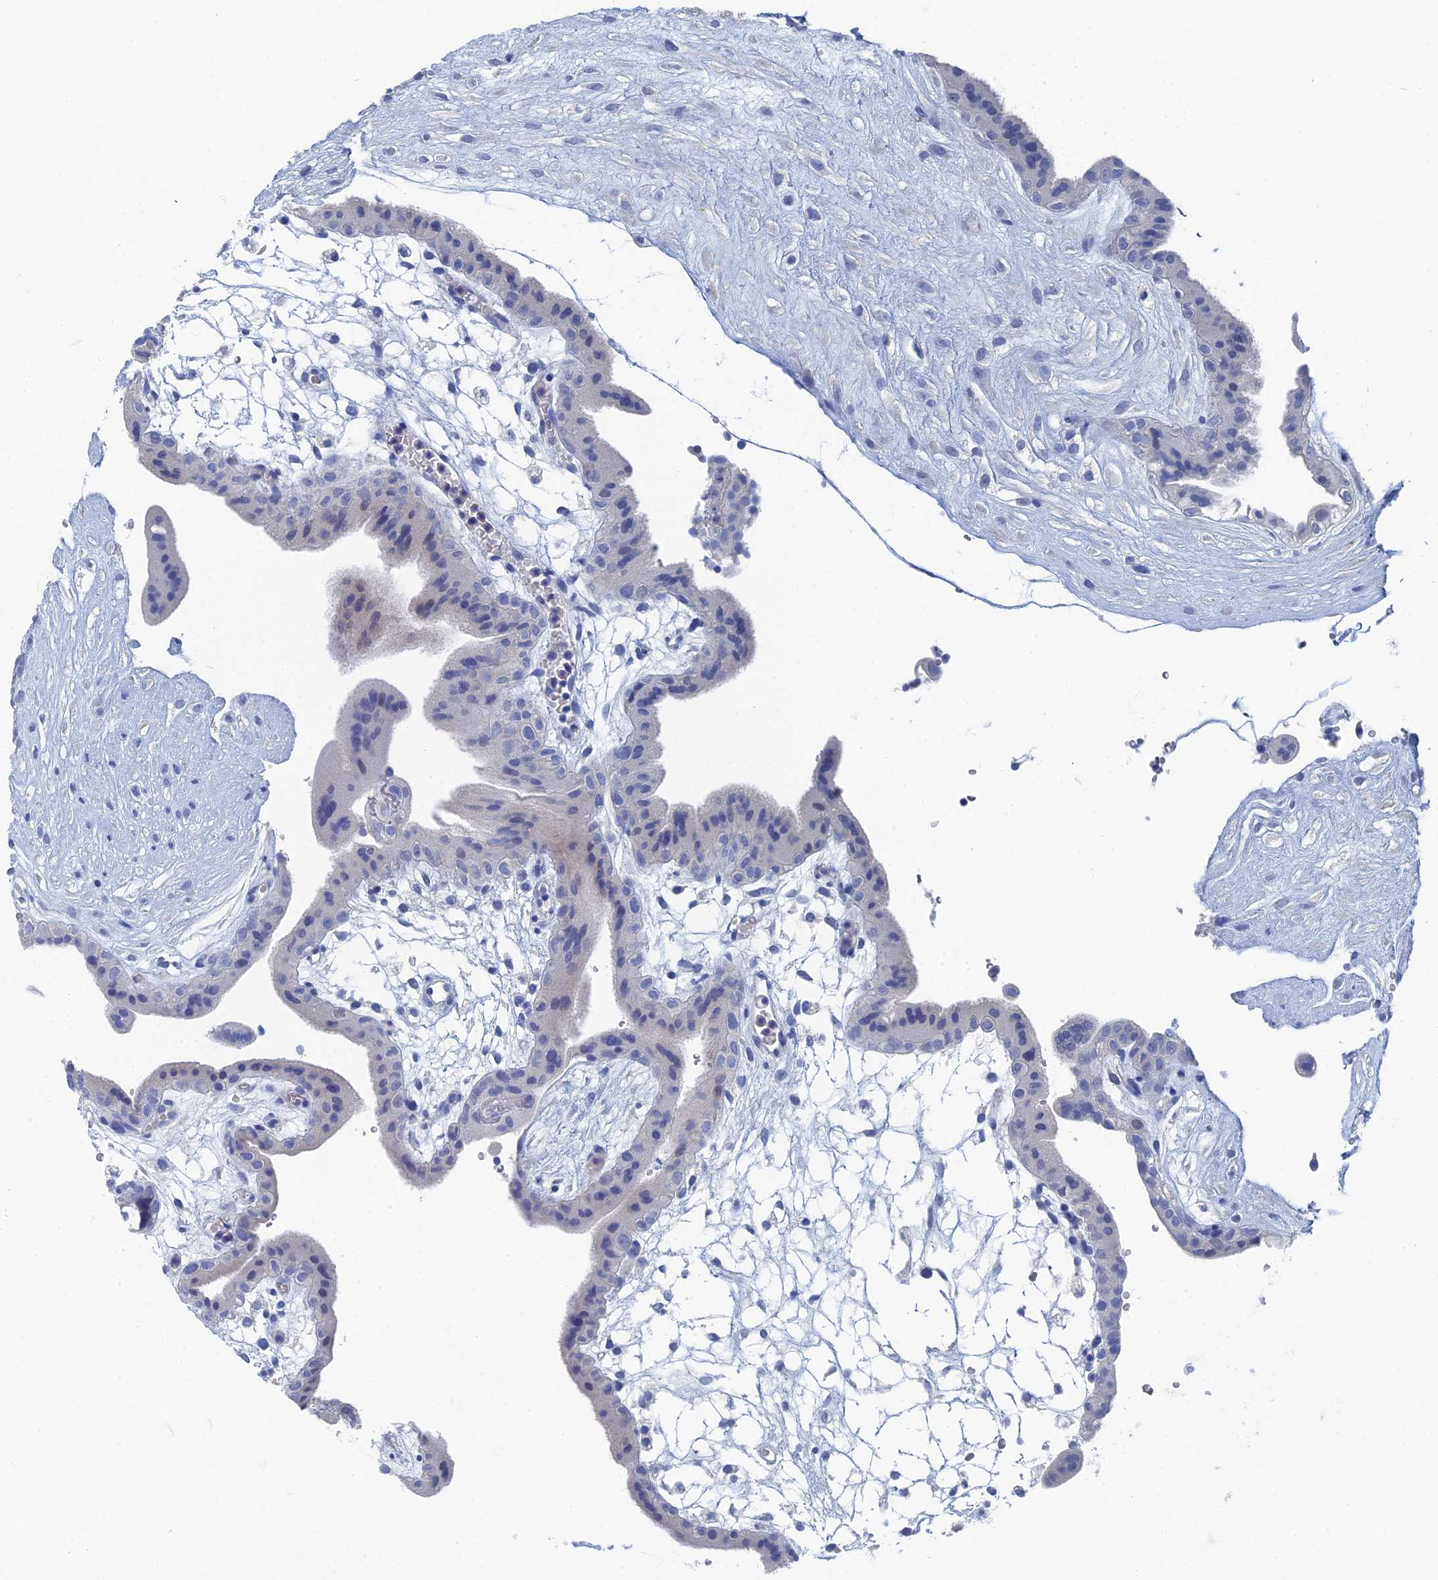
{"staining": {"intensity": "negative", "quantity": "none", "location": "none"}, "tissue": "placenta", "cell_type": "Decidual cells", "image_type": "normal", "snomed": [{"axis": "morphology", "description": "Normal tissue, NOS"}, {"axis": "topography", "description": "Placenta"}], "caption": "Immunohistochemical staining of unremarkable placenta reveals no significant expression in decidual cells. (DAB immunohistochemistry, high magnification).", "gene": "GFAP", "patient": {"sex": "female", "age": 18}}